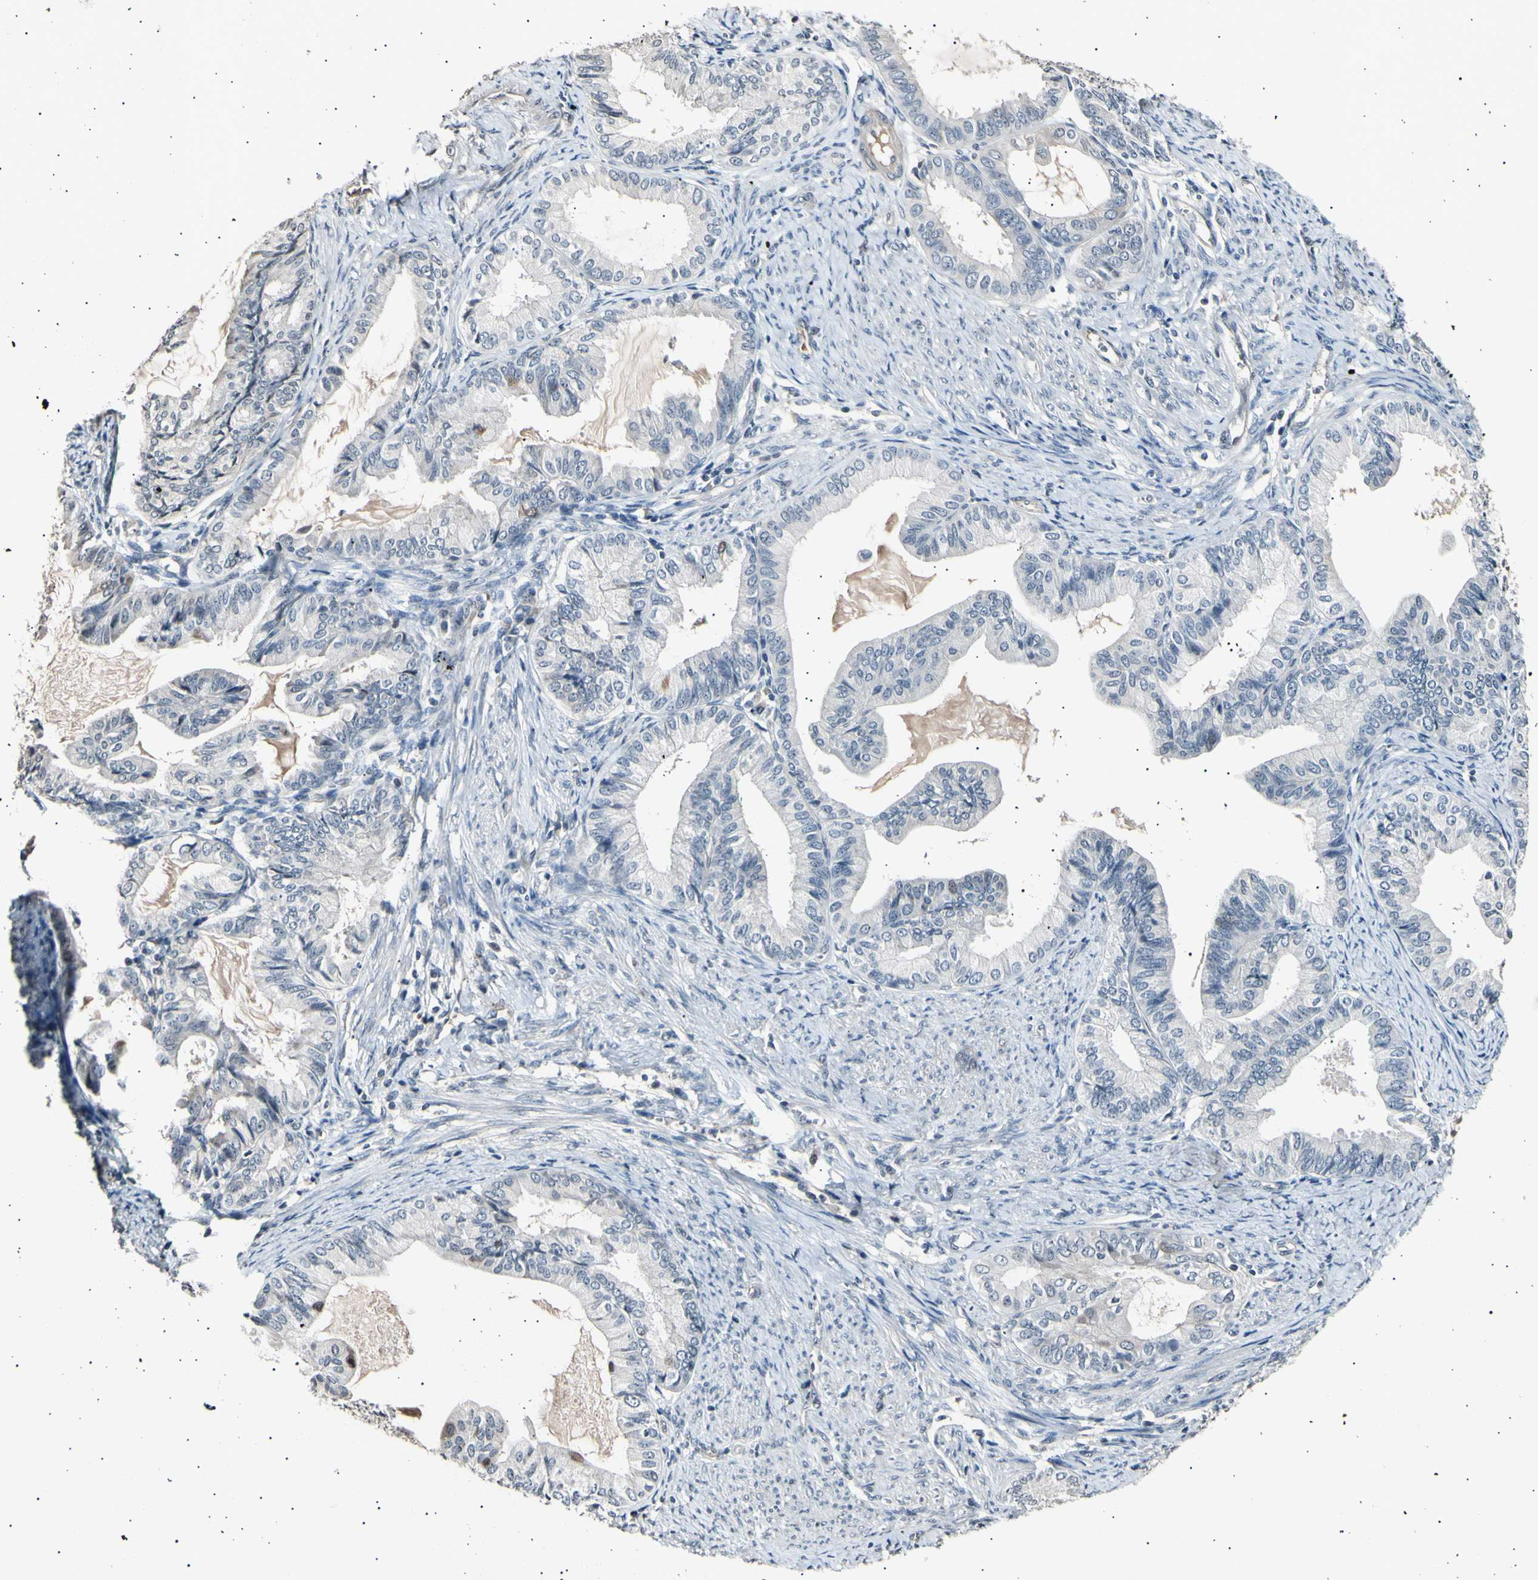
{"staining": {"intensity": "negative", "quantity": "none", "location": "none"}, "tissue": "endometrial cancer", "cell_type": "Tumor cells", "image_type": "cancer", "snomed": [{"axis": "morphology", "description": "Adenocarcinoma, NOS"}, {"axis": "topography", "description": "Endometrium"}], "caption": "IHC photomicrograph of neoplastic tissue: endometrial cancer stained with DAB displays no significant protein expression in tumor cells.", "gene": "AK1", "patient": {"sex": "female", "age": 86}}